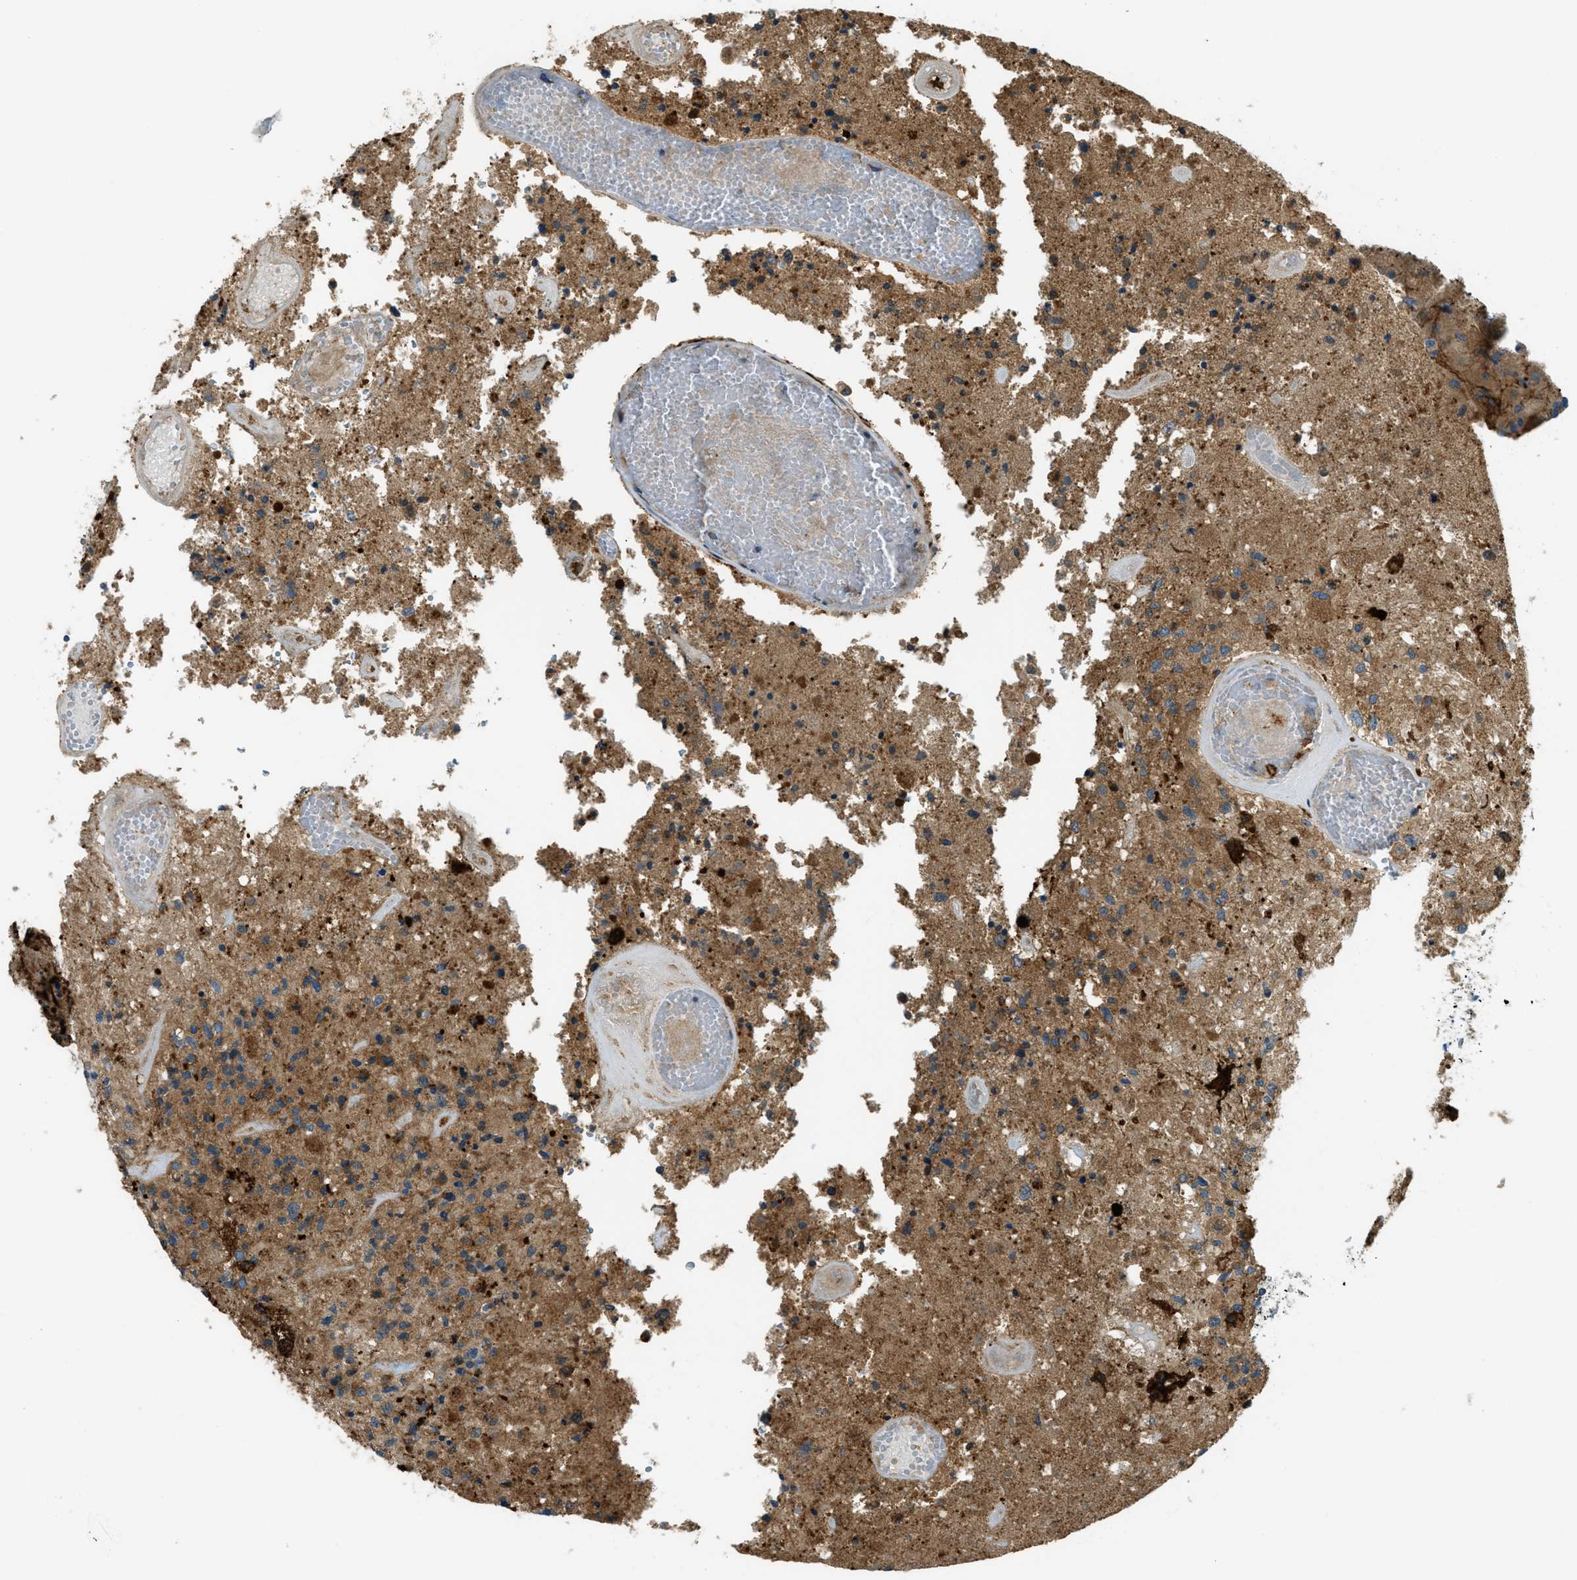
{"staining": {"intensity": "moderate", "quantity": ">75%", "location": "cytoplasmic/membranous"}, "tissue": "glioma", "cell_type": "Tumor cells", "image_type": "cancer", "snomed": [{"axis": "morphology", "description": "Normal tissue, NOS"}, {"axis": "morphology", "description": "Glioma, malignant, High grade"}, {"axis": "topography", "description": "Cerebral cortex"}], "caption": "Protein analysis of glioma tissue demonstrates moderate cytoplasmic/membranous positivity in approximately >75% of tumor cells.", "gene": "RFFL", "patient": {"sex": "male", "age": 77}}